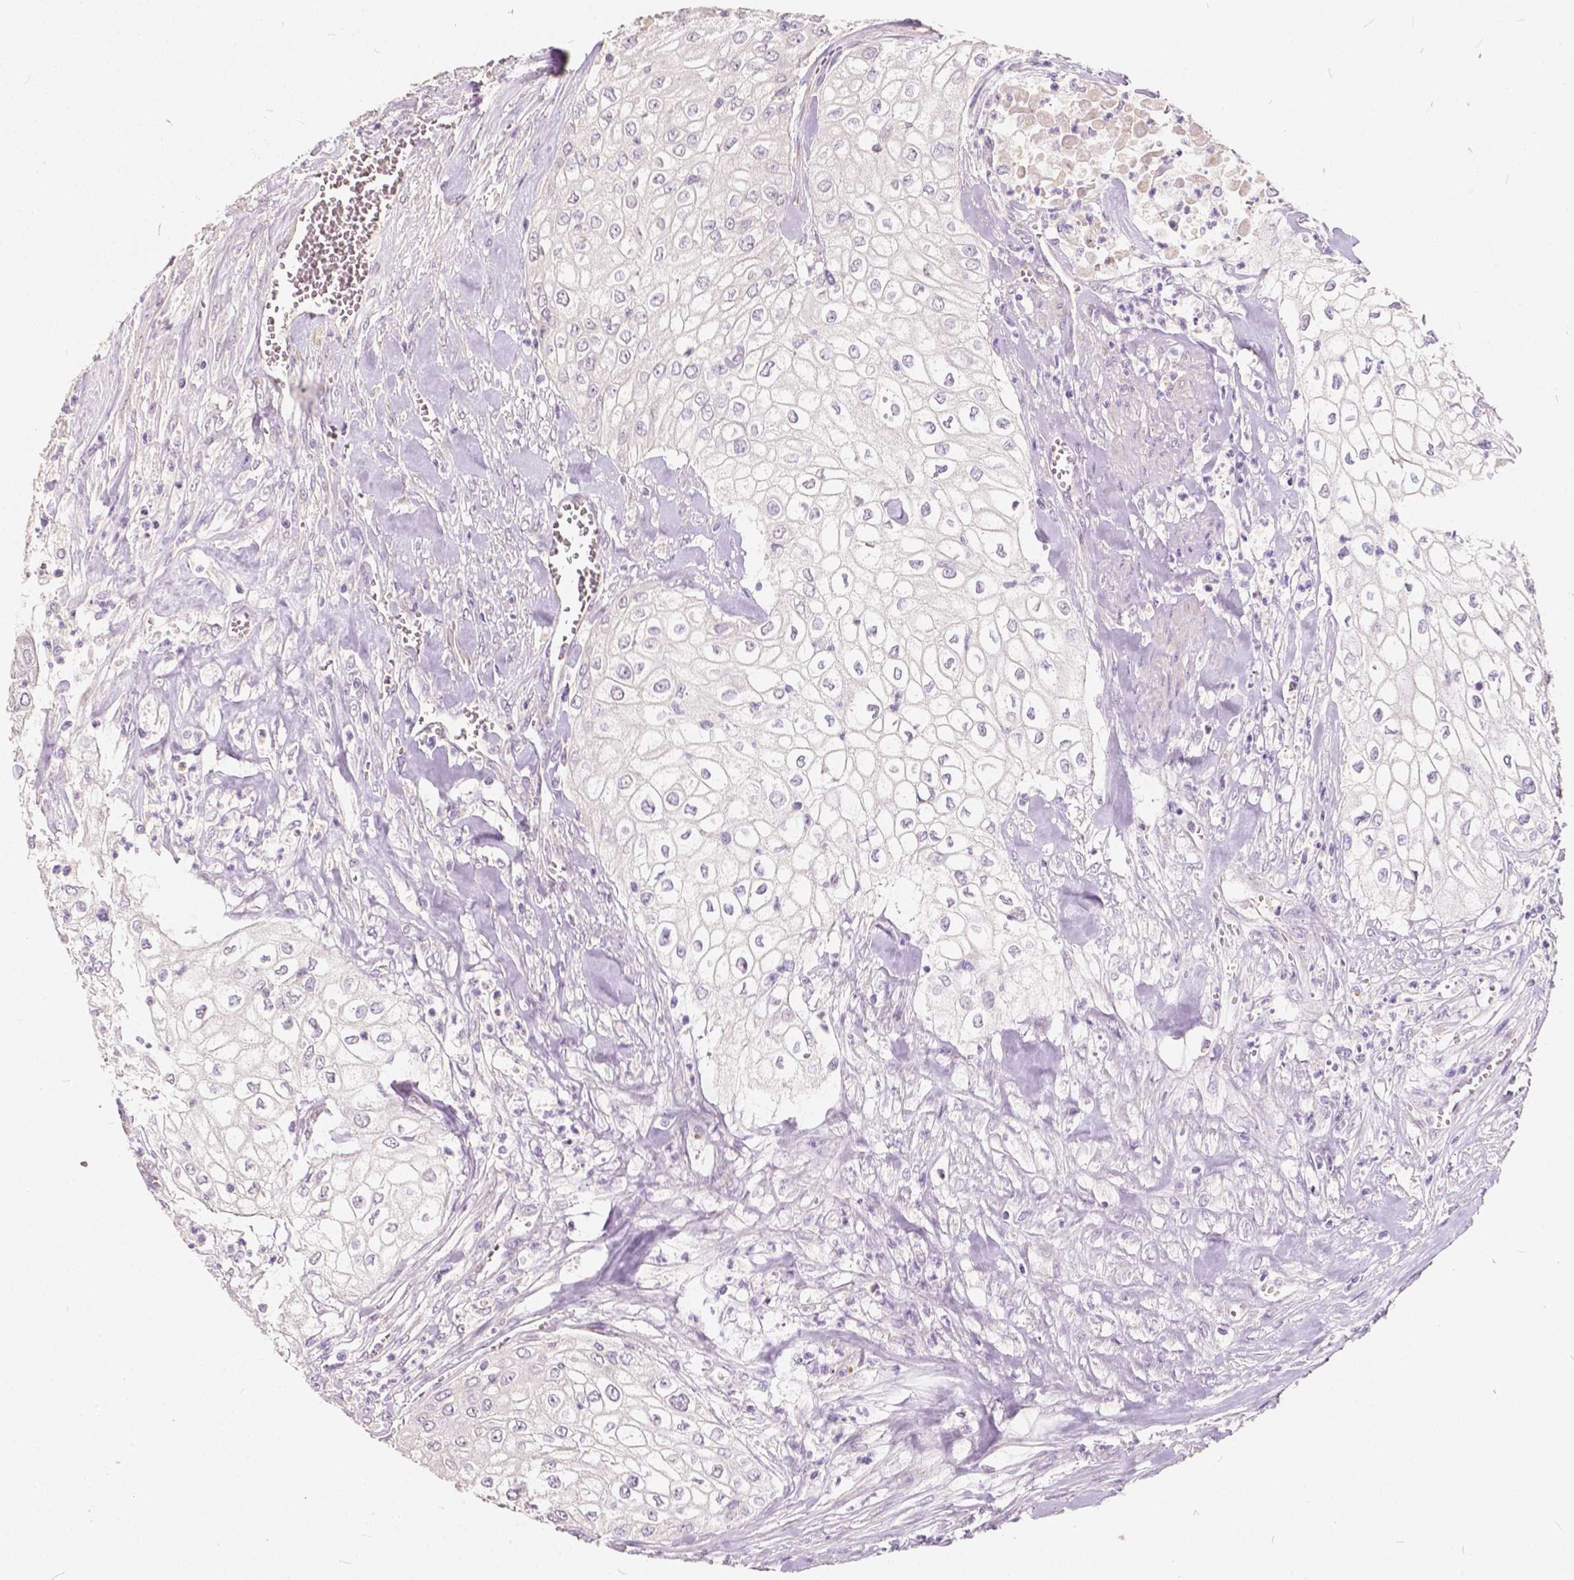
{"staining": {"intensity": "negative", "quantity": "none", "location": "none"}, "tissue": "urothelial cancer", "cell_type": "Tumor cells", "image_type": "cancer", "snomed": [{"axis": "morphology", "description": "Urothelial carcinoma, High grade"}, {"axis": "topography", "description": "Urinary bladder"}], "caption": "This micrograph is of urothelial carcinoma (high-grade) stained with immunohistochemistry to label a protein in brown with the nuclei are counter-stained blue. There is no positivity in tumor cells.", "gene": "SLC7A8", "patient": {"sex": "male", "age": 62}}